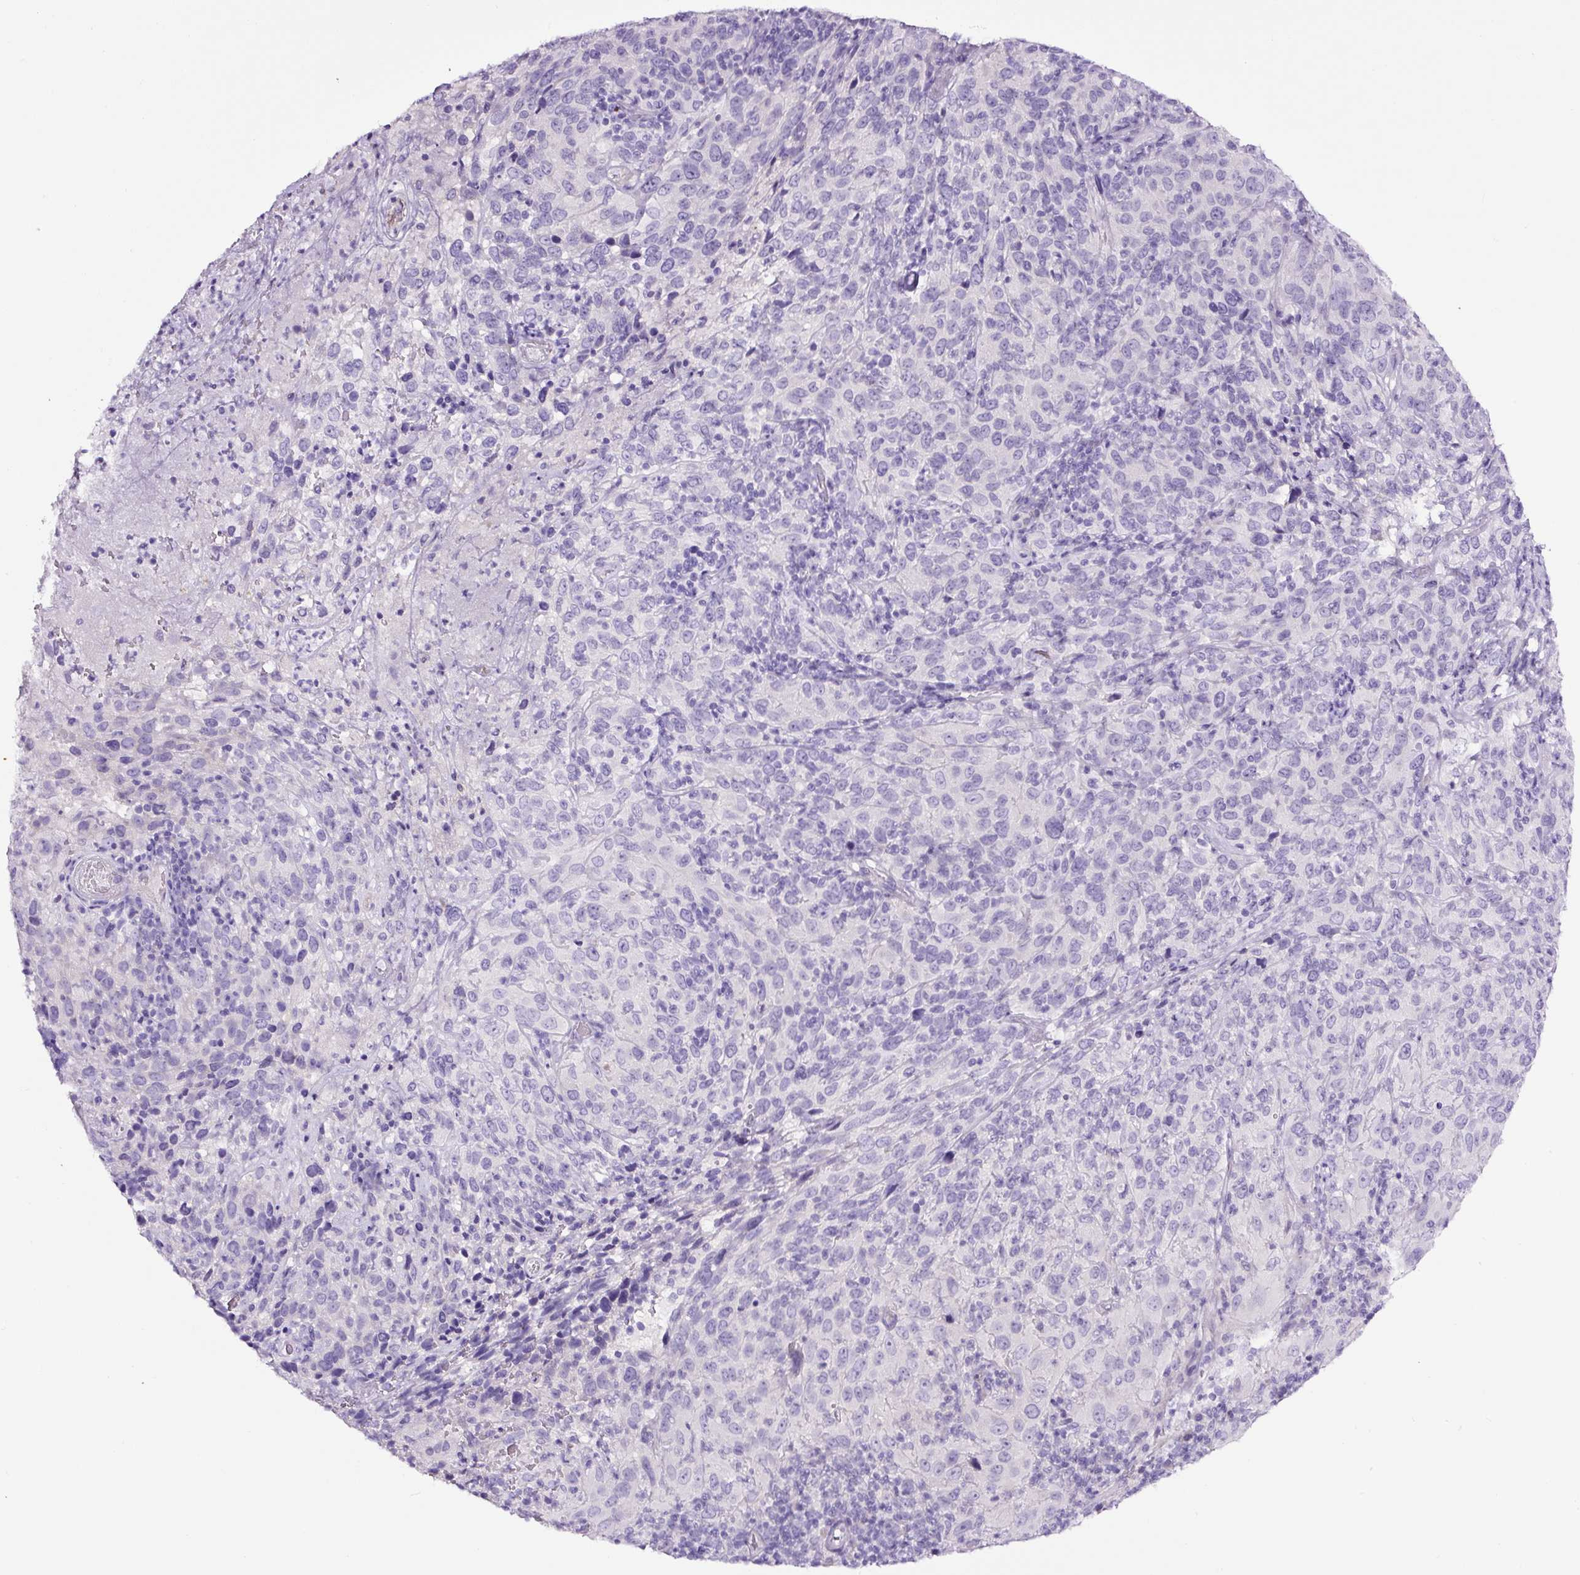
{"staining": {"intensity": "negative", "quantity": "none", "location": "none"}, "tissue": "cervical cancer", "cell_type": "Tumor cells", "image_type": "cancer", "snomed": [{"axis": "morphology", "description": "Squamous cell carcinoma, NOS"}, {"axis": "topography", "description": "Cervix"}], "caption": "IHC of human cervical cancer (squamous cell carcinoma) shows no expression in tumor cells. The staining was performed using DAB to visualize the protein expression in brown, while the nuclei were stained in blue with hematoxylin (Magnification: 20x).", "gene": "SP8", "patient": {"sex": "female", "age": 51}}